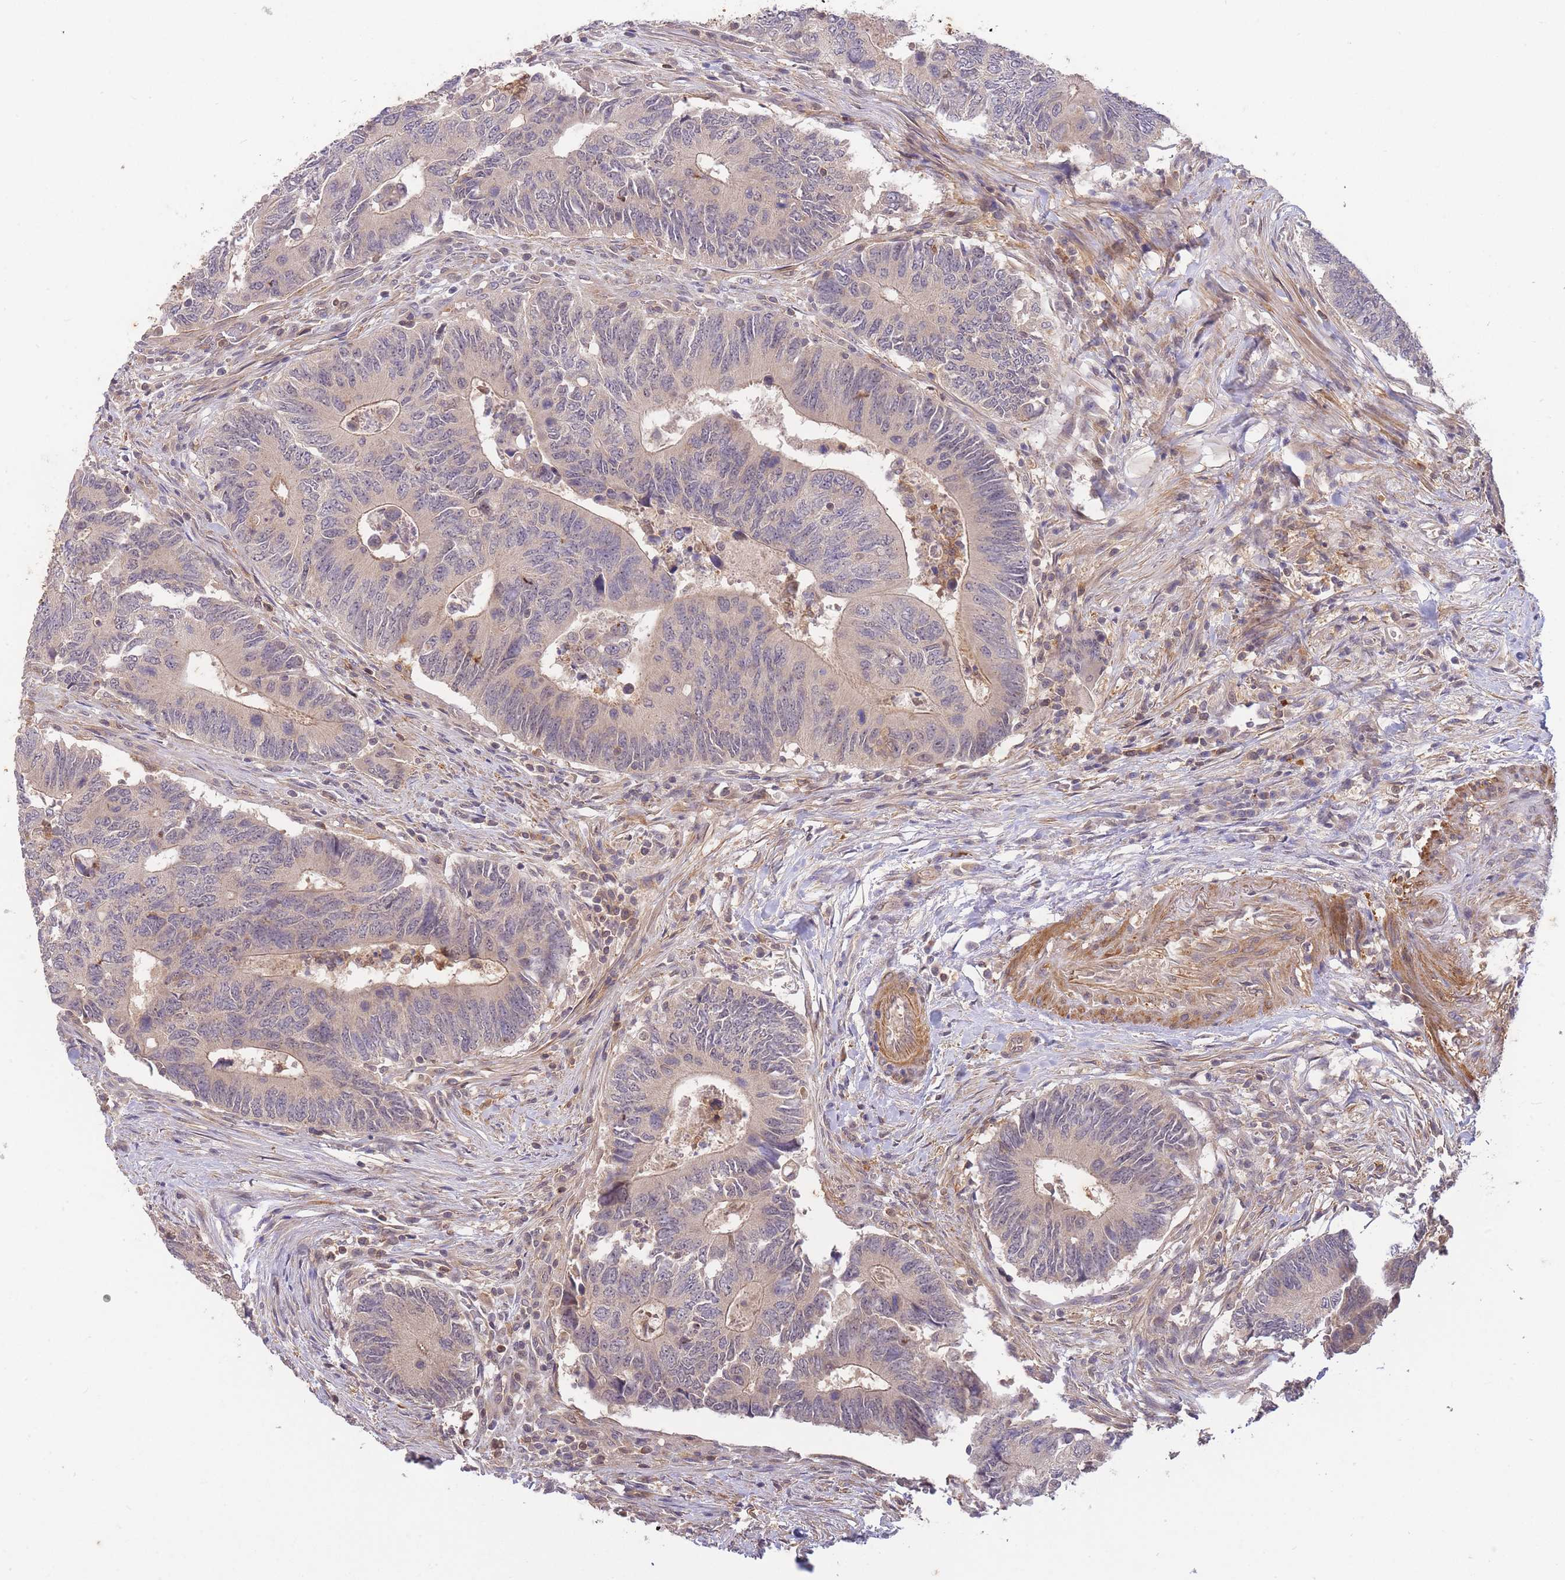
{"staining": {"intensity": "weak", "quantity": "<25%", "location": "cytoplasmic/membranous"}, "tissue": "colorectal cancer", "cell_type": "Tumor cells", "image_type": "cancer", "snomed": [{"axis": "morphology", "description": "Adenocarcinoma, NOS"}, {"axis": "topography", "description": "Colon"}], "caption": "Adenocarcinoma (colorectal) stained for a protein using immunohistochemistry (IHC) reveals no expression tumor cells.", "gene": "ST8SIA4", "patient": {"sex": "male", "age": 87}}